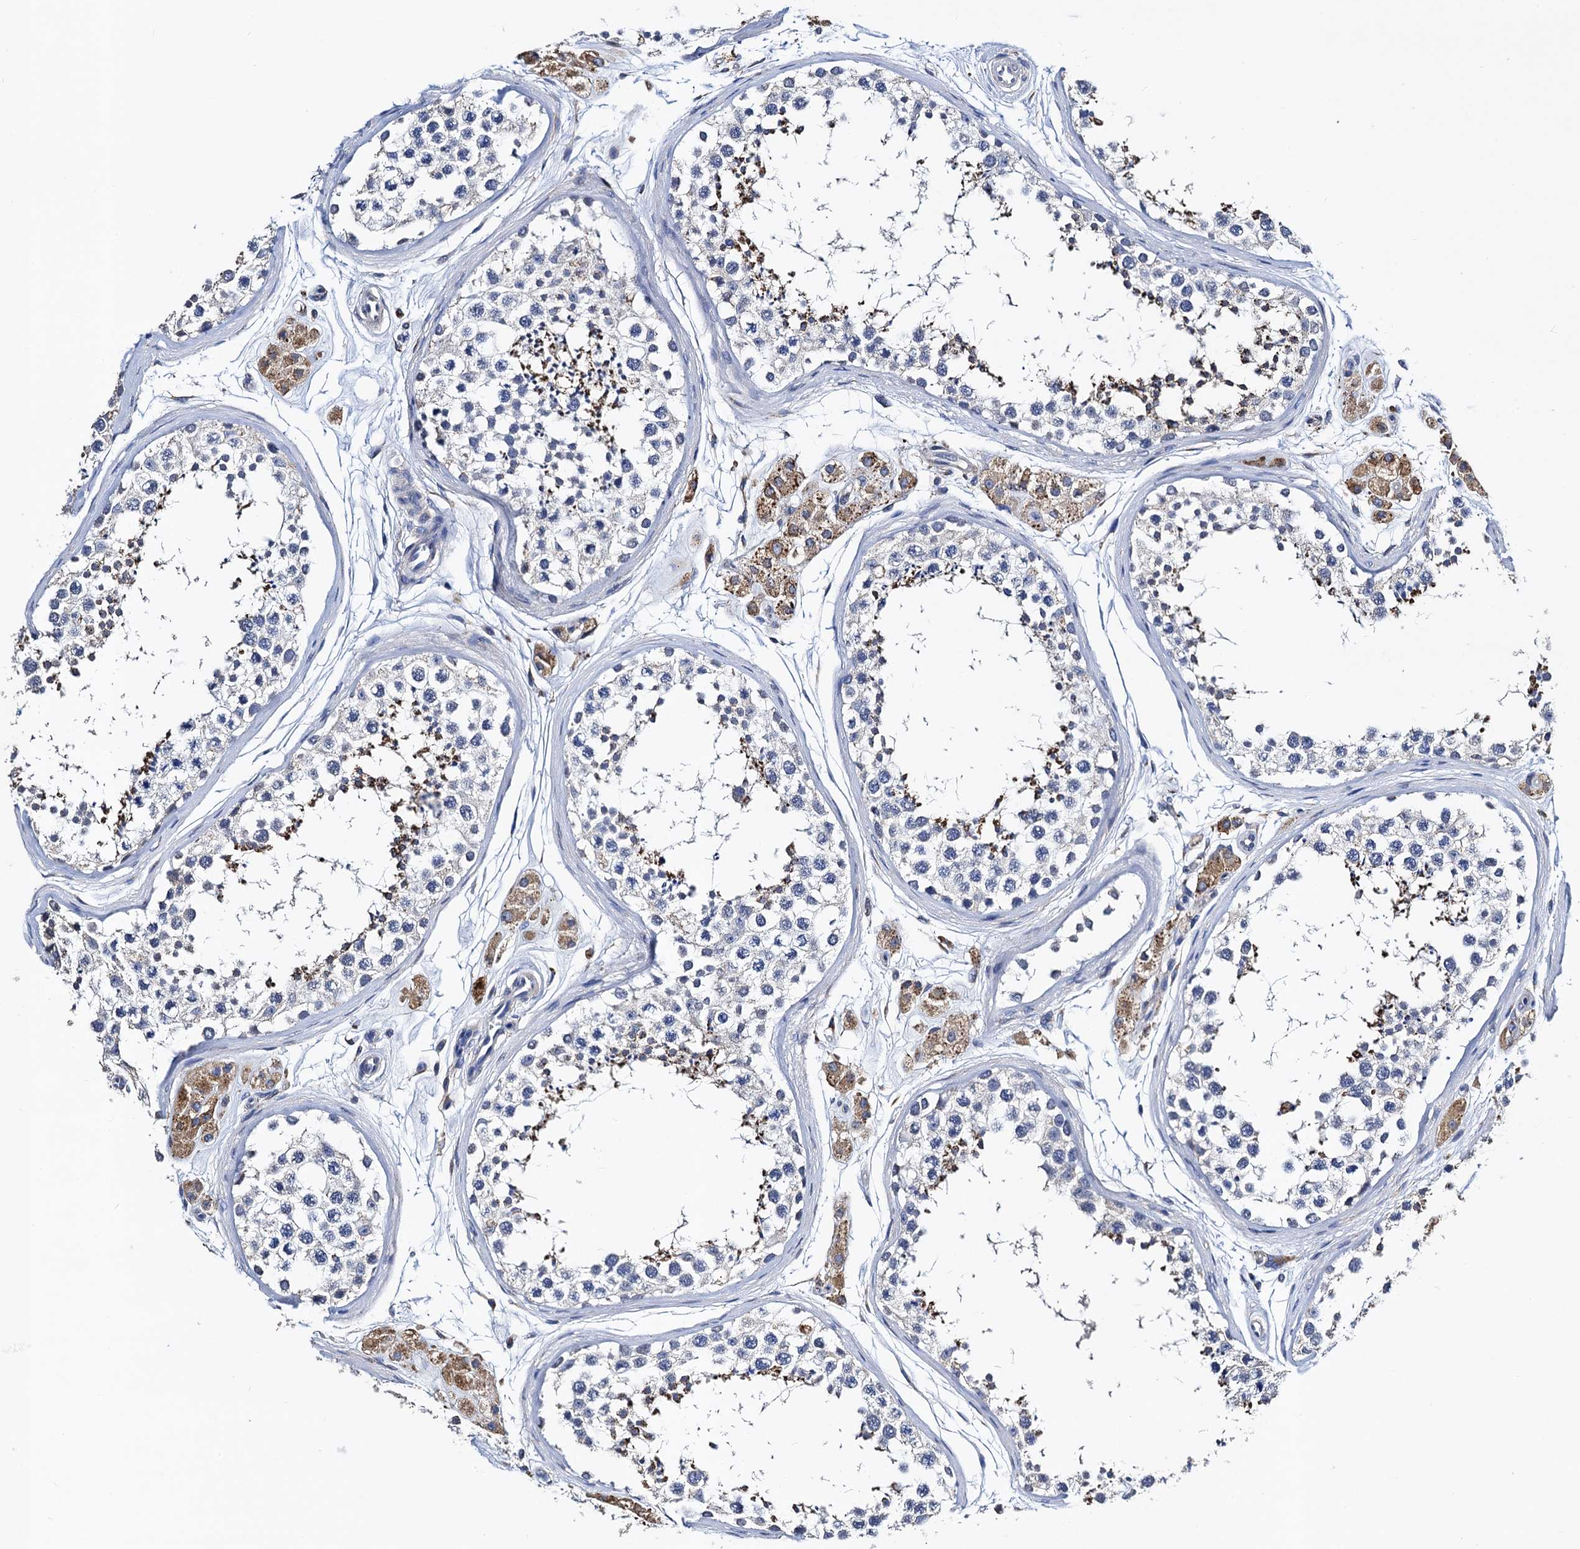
{"staining": {"intensity": "moderate", "quantity": "<25%", "location": "cytoplasmic/membranous"}, "tissue": "testis", "cell_type": "Cells in seminiferous ducts", "image_type": "normal", "snomed": [{"axis": "morphology", "description": "Normal tissue, NOS"}, {"axis": "topography", "description": "Testis"}], "caption": "Testis stained for a protein shows moderate cytoplasmic/membranous positivity in cells in seminiferous ducts. (brown staining indicates protein expression, while blue staining denotes nuclei).", "gene": "FREM3", "patient": {"sex": "male", "age": 56}}